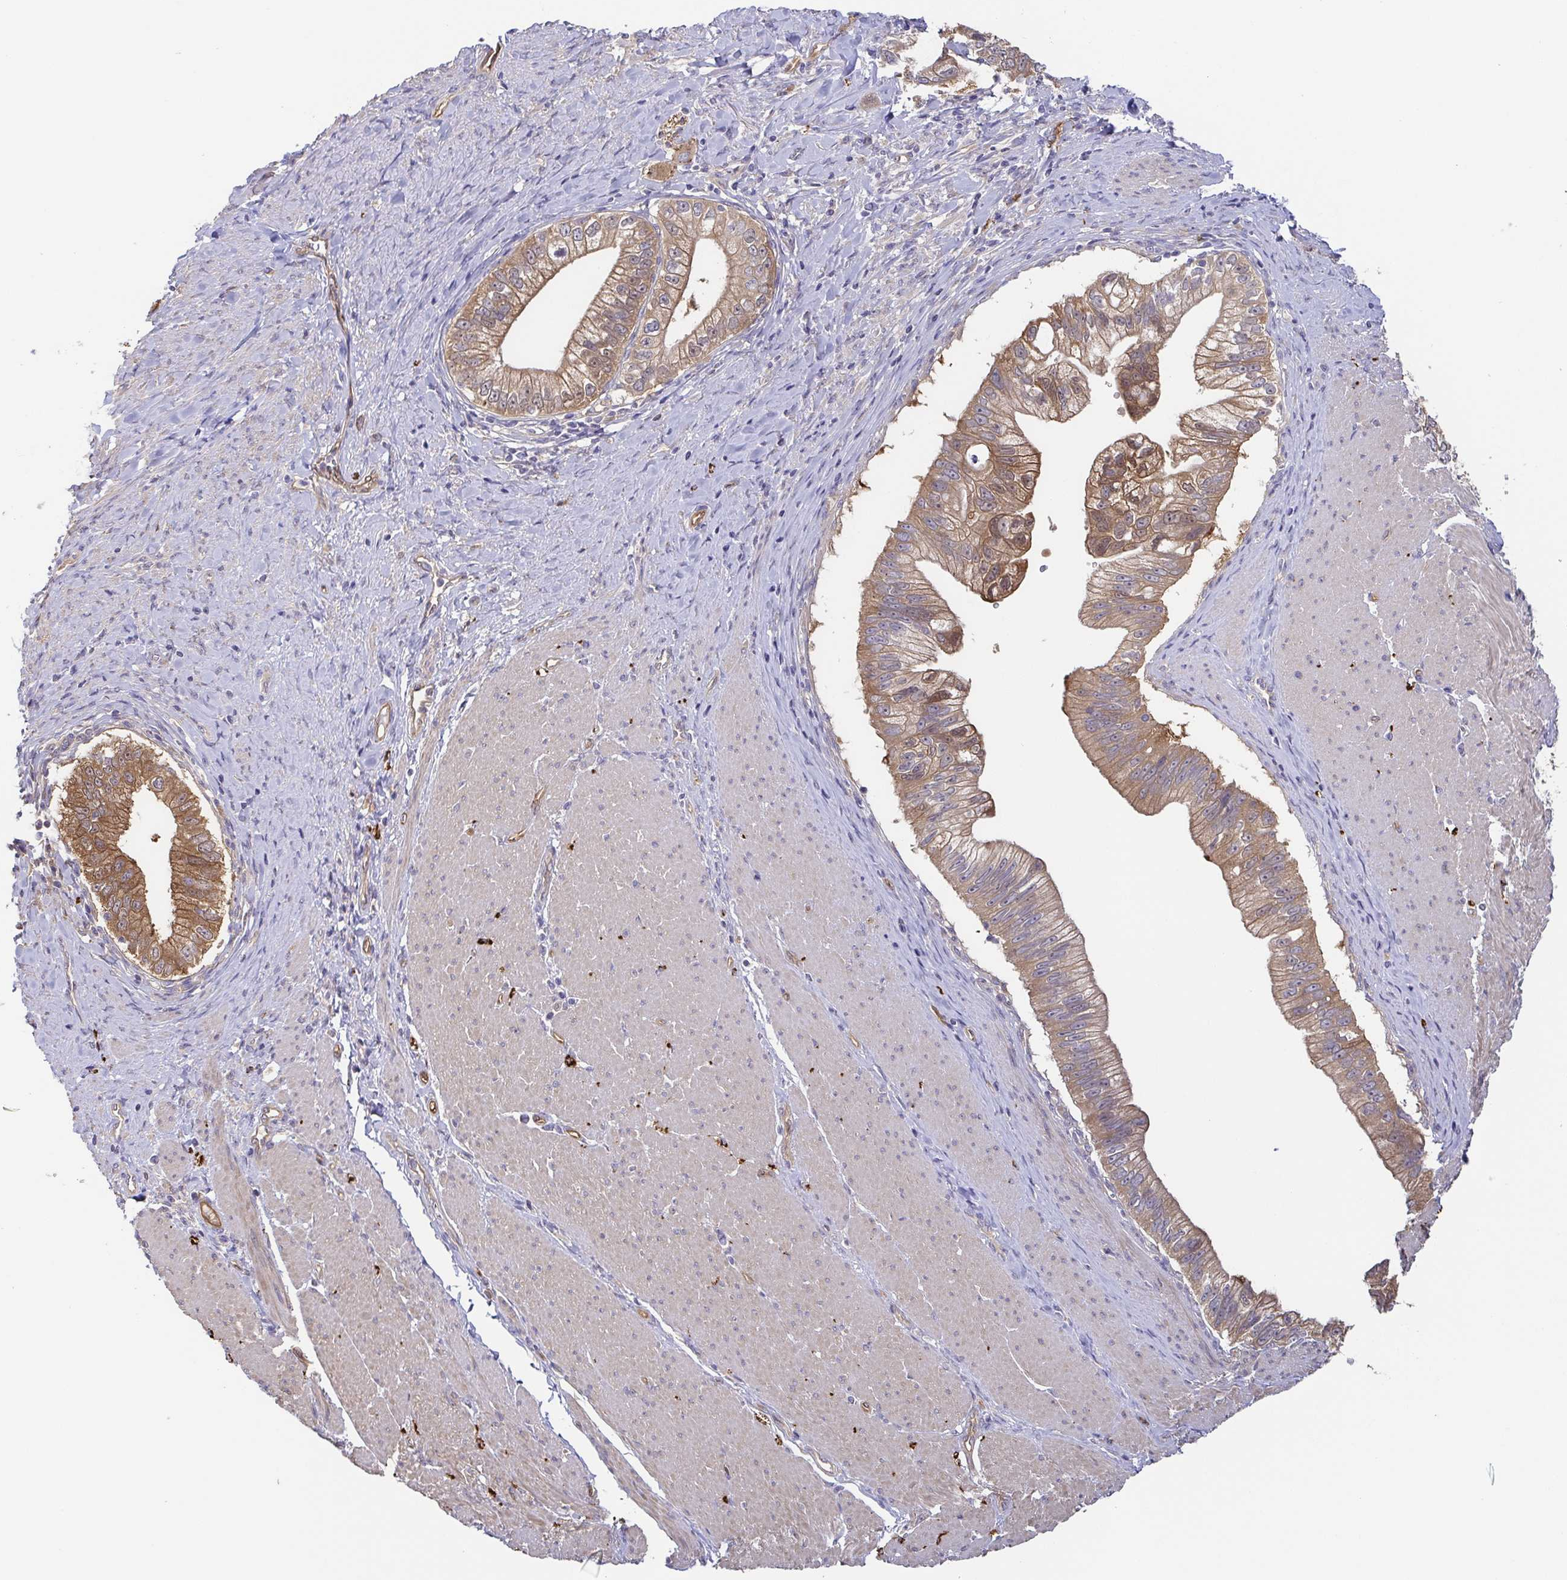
{"staining": {"intensity": "moderate", "quantity": ">75%", "location": "cytoplasmic/membranous"}, "tissue": "pancreatic cancer", "cell_type": "Tumor cells", "image_type": "cancer", "snomed": [{"axis": "morphology", "description": "Adenocarcinoma, NOS"}, {"axis": "topography", "description": "Pancreas"}], "caption": "Moderate cytoplasmic/membranous protein positivity is identified in approximately >75% of tumor cells in adenocarcinoma (pancreatic).", "gene": "EIF3D", "patient": {"sex": "male", "age": 70}}